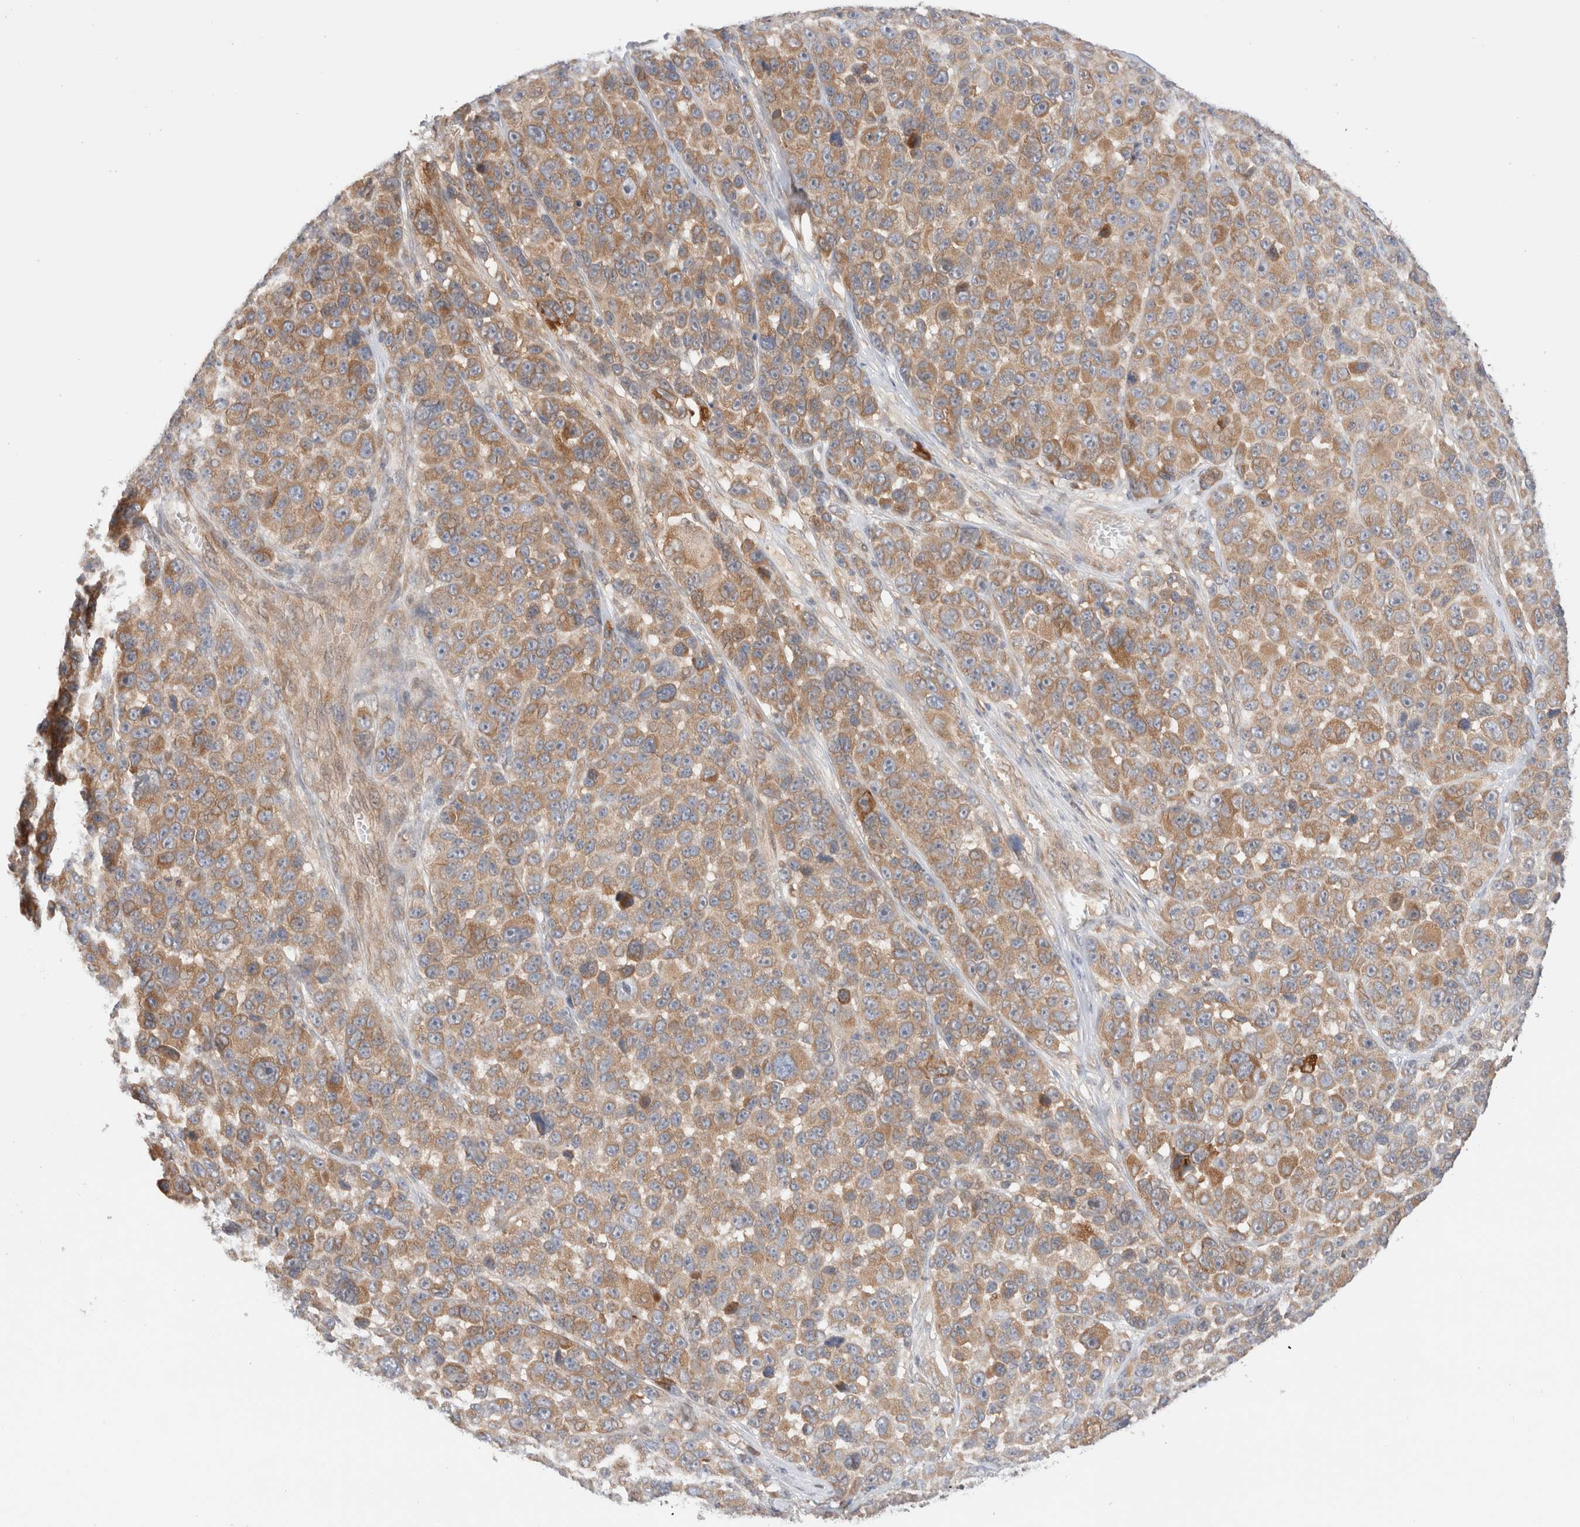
{"staining": {"intensity": "moderate", "quantity": ">75%", "location": "cytoplasmic/membranous"}, "tissue": "melanoma", "cell_type": "Tumor cells", "image_type": "cancer", "snomed": [{"axis": "morphology", "description": "Malignant melanoma, NOS"}, {"axis": "topography", "description": "Skin"}], "caption": "Moderate cytoplasmic/membranous staining is identified in approximately >75% of tumor cells in melanoma. (Brightfield microscopy of DAB IHC at high magnification).", "gene": "XKR4", "patient": {"sex": "male", "age": 53}}